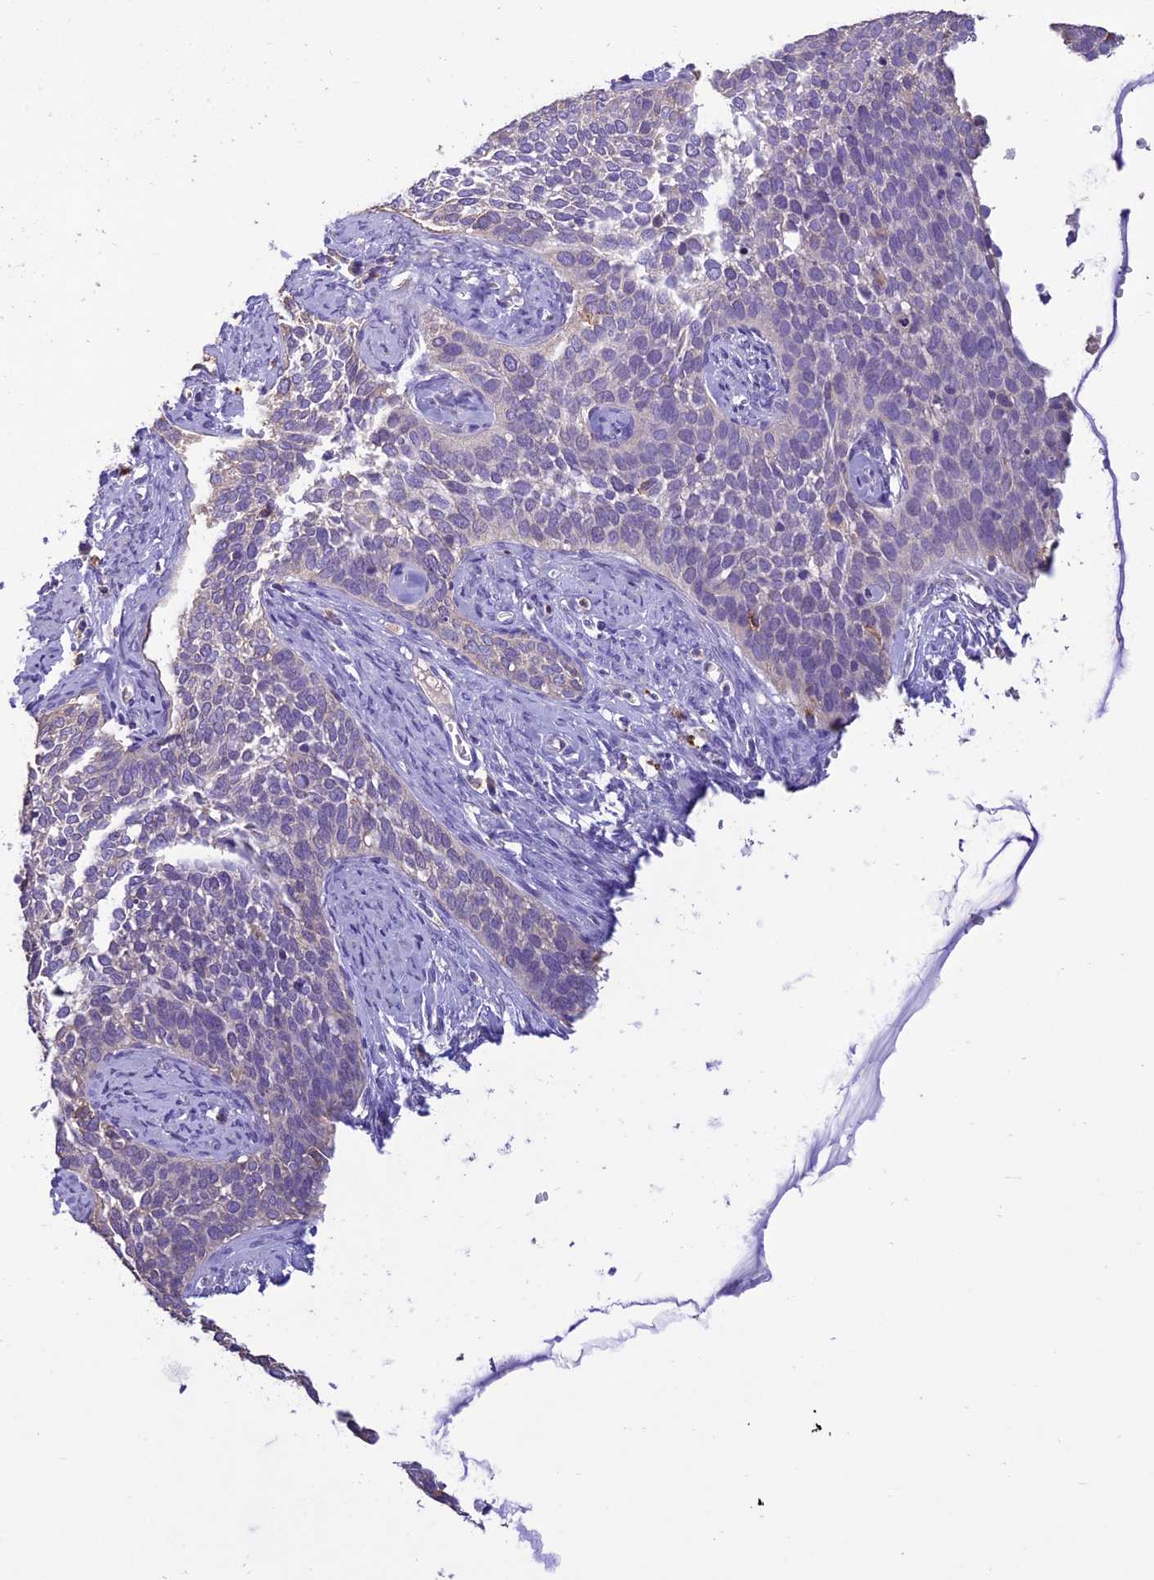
{"staining": {"intensity": "negative", "quantity": "none", "location": "none"}, "tissue": "cervical cancer", "cell_type": "Tumor cells", "image_type": "cancer", "snomed": [{"axis": "morphology", "description": "Squamous cell carcinoma, NOS"}, {"axis": "topography", "description": "Cervix"}], "caption": "DAB (3,3'-diaminobenzidine) immunohistochemical staining of cervical cancer displays no significant staining in tumor cells.", "gene": "SFT2D2", "patient": {"sex": "female", "age": 34}}